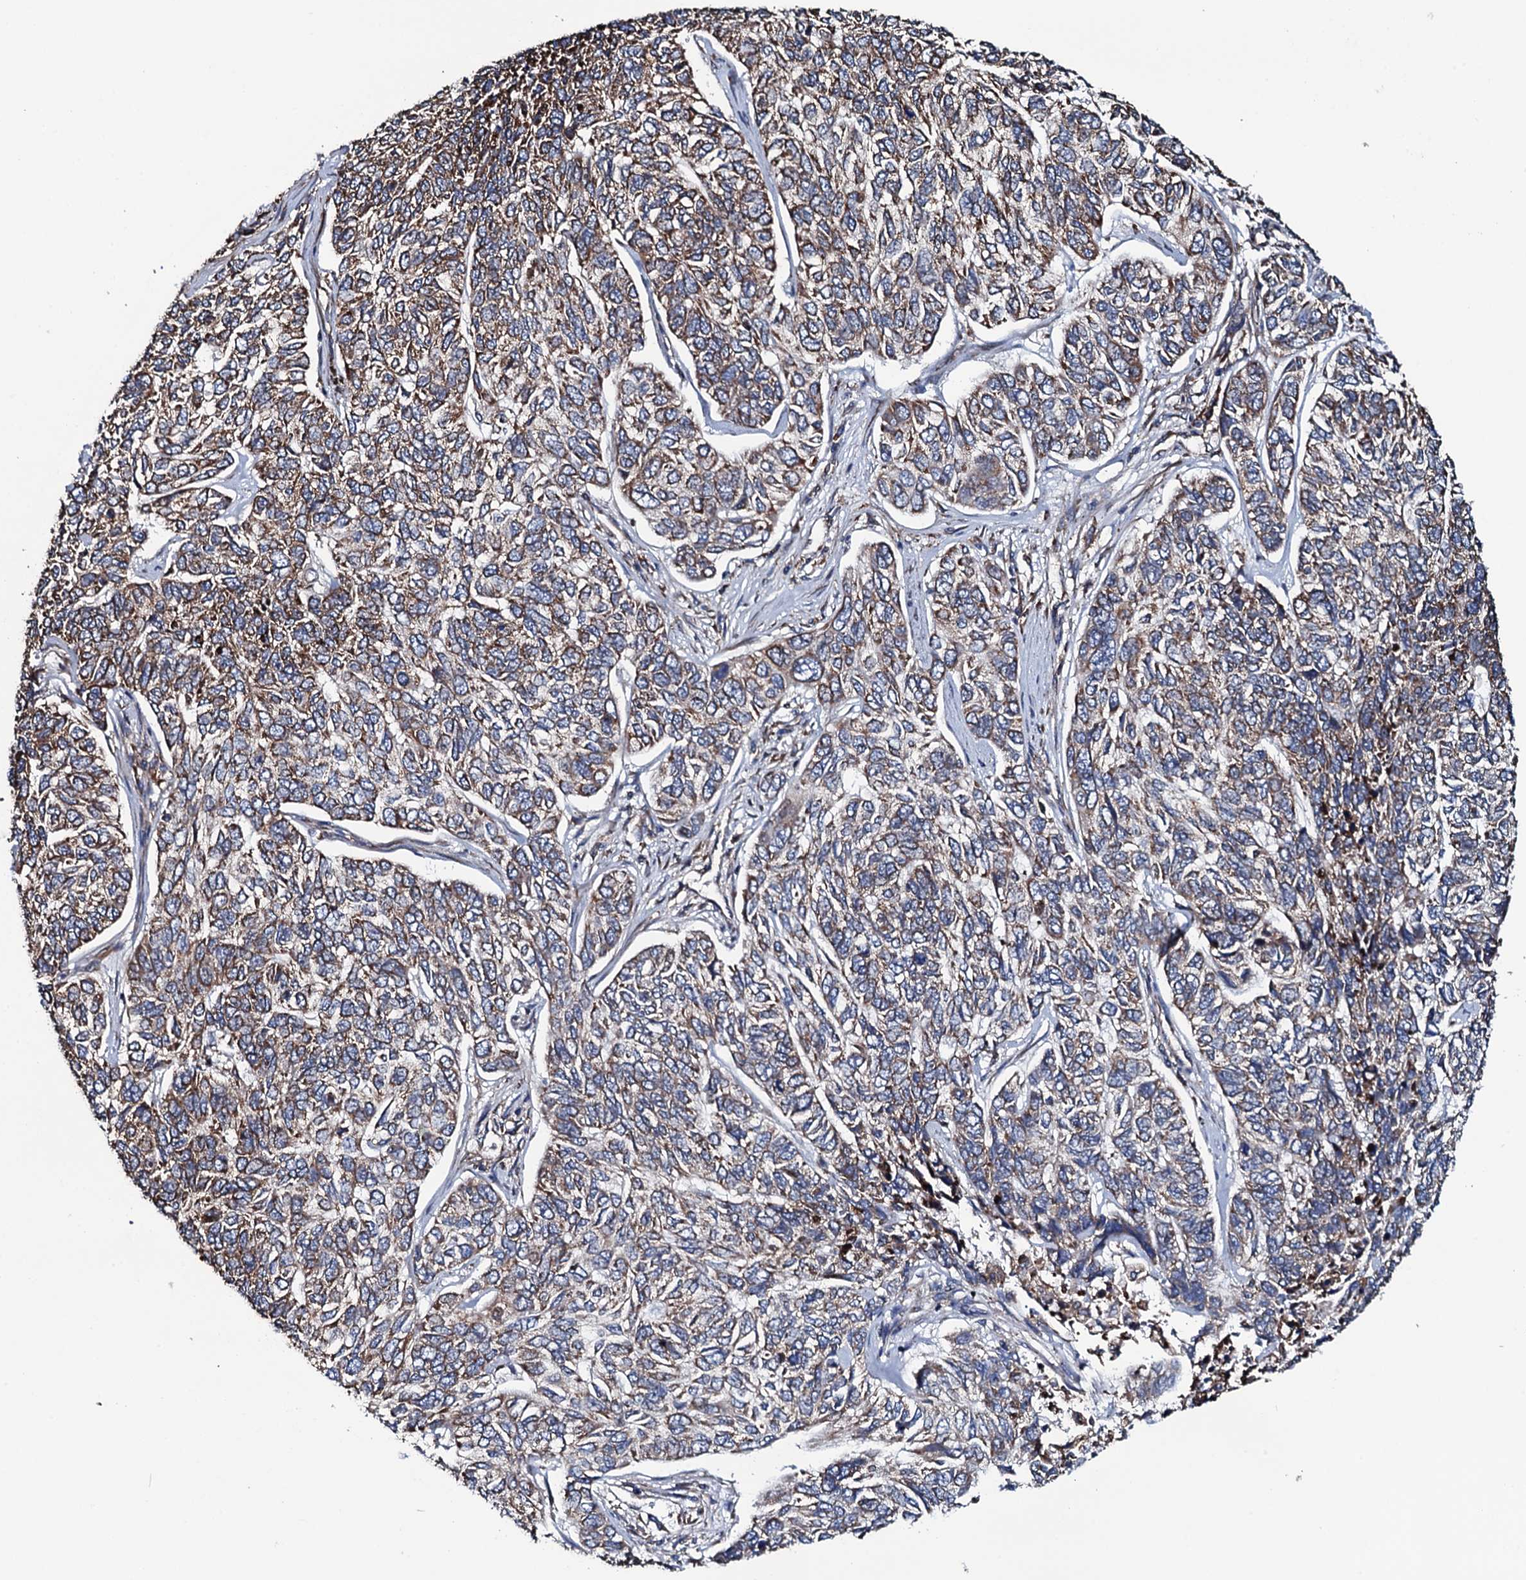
{"staining": {"intensity": "moderate", "quantity": ">75%", "location": "cytoplasmic/membranous"}, "tissue": "skin cancer", "cell_type": "Tumor cells", "image_type": "cancer", "snomed": [{"axis": "morphology", "description": "Basal cell carcinoma"}, {"axis": "topography", "description": "Skin"}], "caption": "The immunohistochemical stain highlights moderate cytoplasmic/membranous positivity in tumor cells of skin cancer tissue.", "gene": "RAB12", "patient": {"sex": "female", "age": 65}}